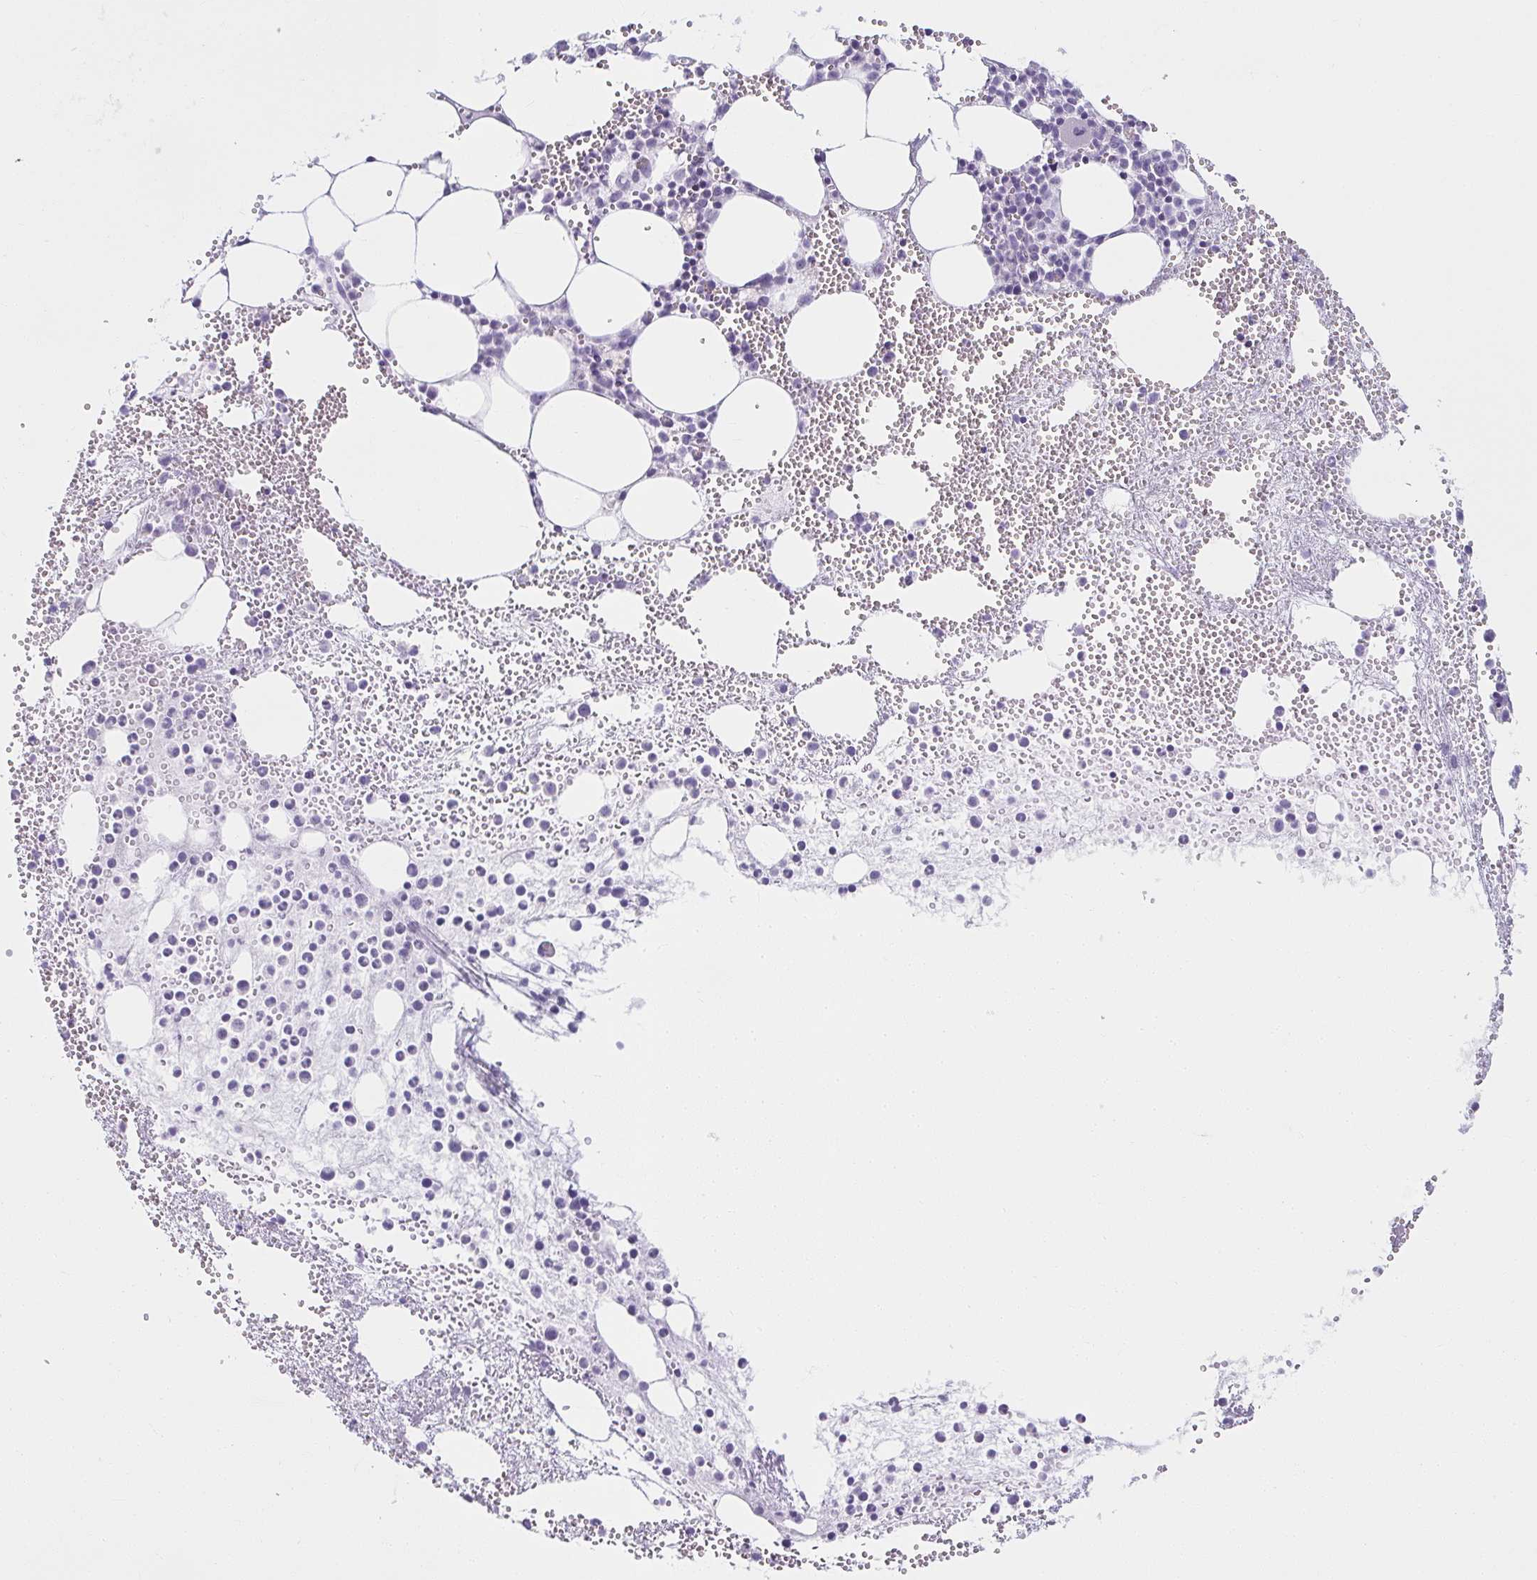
{"staining": {"intensity": "negative", "quantity": "none", "location": "none"}, "tissue": "bone marrow", "cell_type": "Hematopoietic cells", "image_type": "normal", "snomed": [{"axis": "morphology", "description": "Normal tissue, NOS"}, {"axis": "topography", "description": "Bone marrow"}], "caption": "Bone marrow stained for a protein using immunohistochemistry displays no positivity hematopoietic cells.", "gene": "MOBP", "patient": {"sex": "female", "age": 57}}